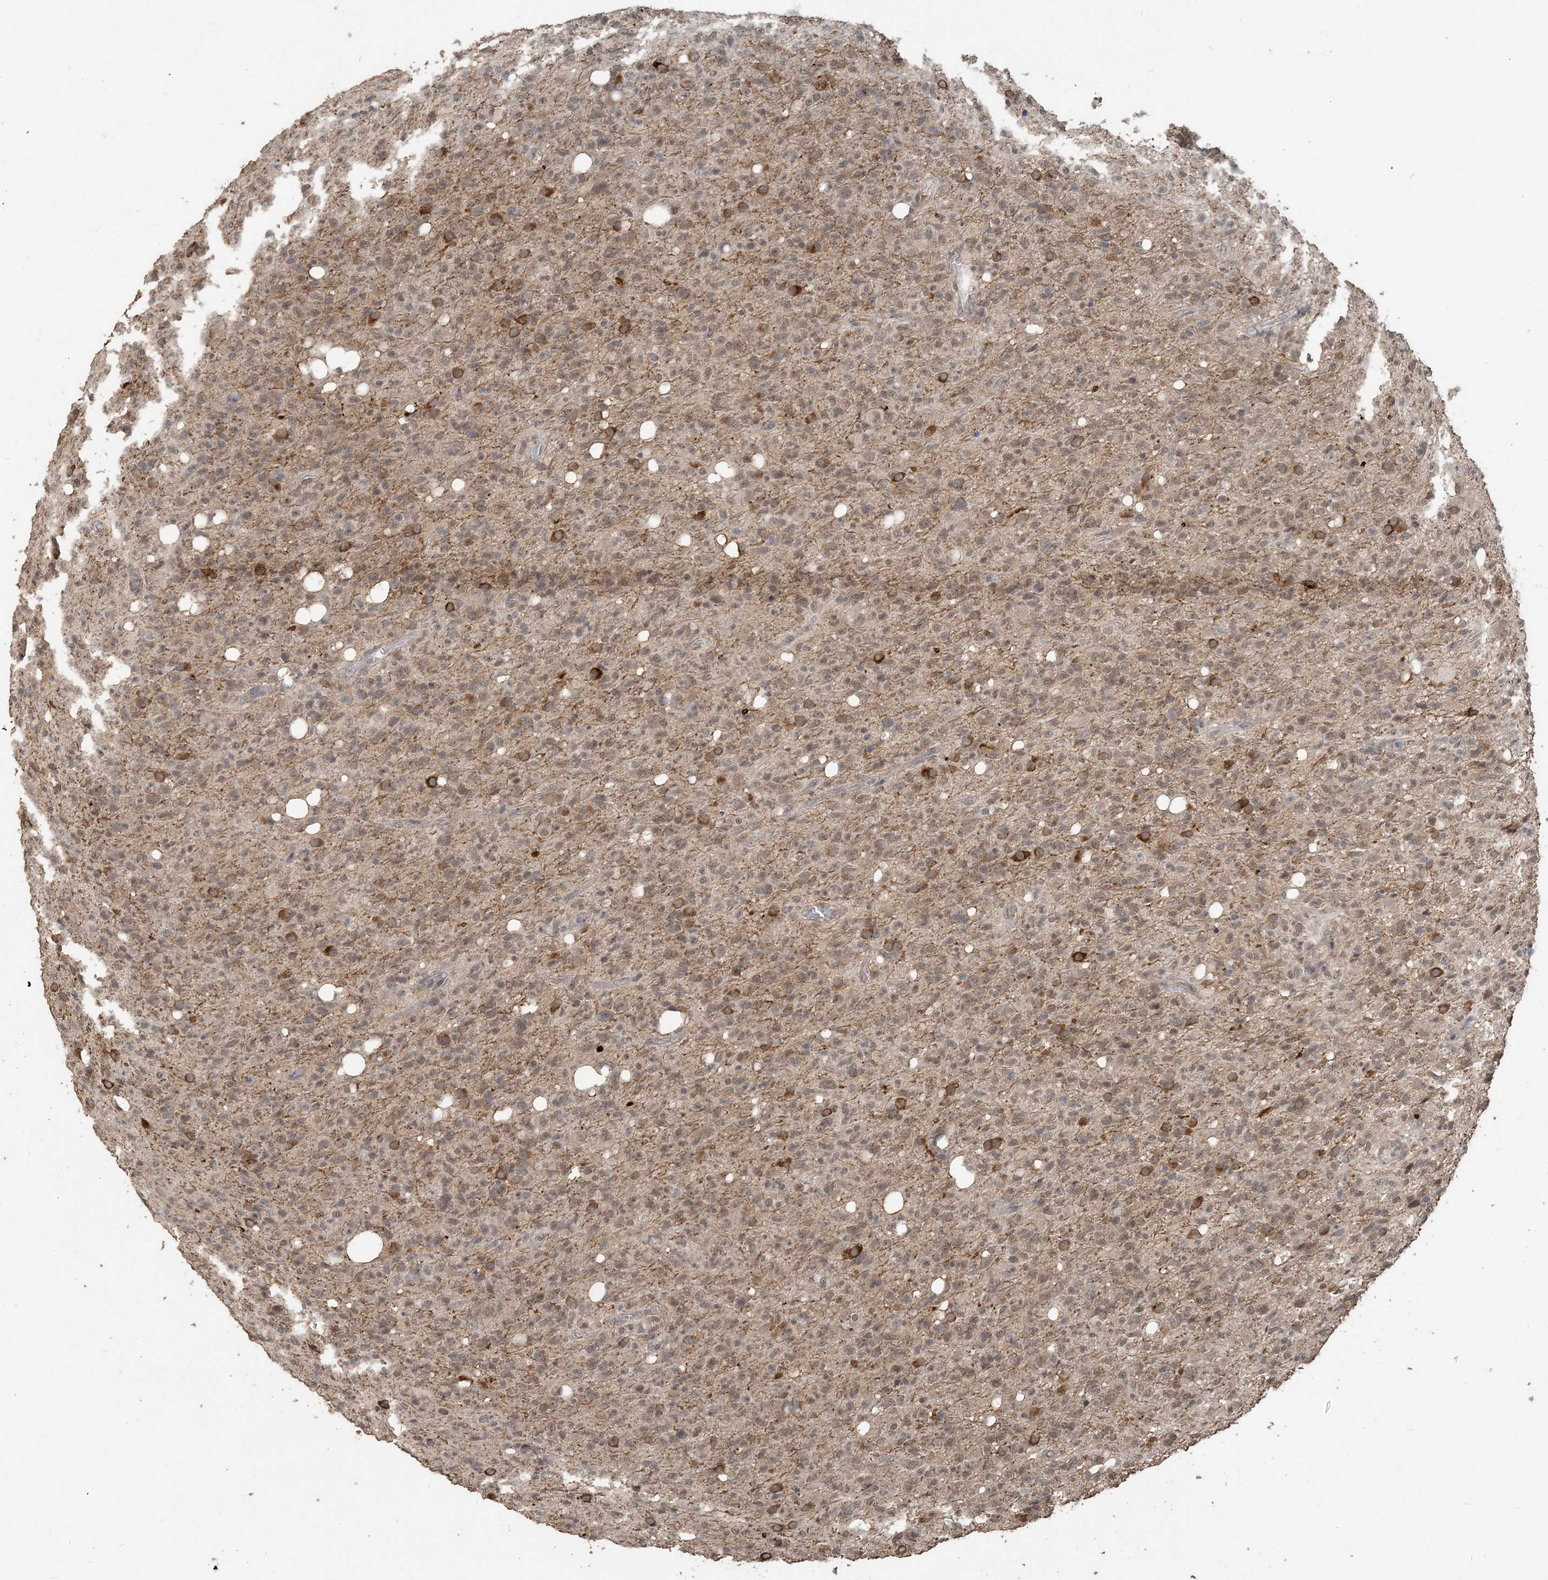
{"staining": {"intensity": "weak", "quantity": "25%-75%", "location": "nuclear"}, "tissue": "glioma", "cell_type": "Tumor cells", "image_type": "cancer", "snomed": [{"axis": "morphology", "description": "Glioma, malignant, High grade"}, {"axis": "topography", "description": "Brain"}], "caption": "Tumor cells exhibit low levels of weak nuclear expression in approximately 25%-75% of cells in malignant glioma (high-grade). (Stains: DAB in brown, nuclei in blue, Microscopy: brightfield microscopy at high magnification).", "gene": "ZC3H12A", "patient": {"sex": "female", "age": 57}}